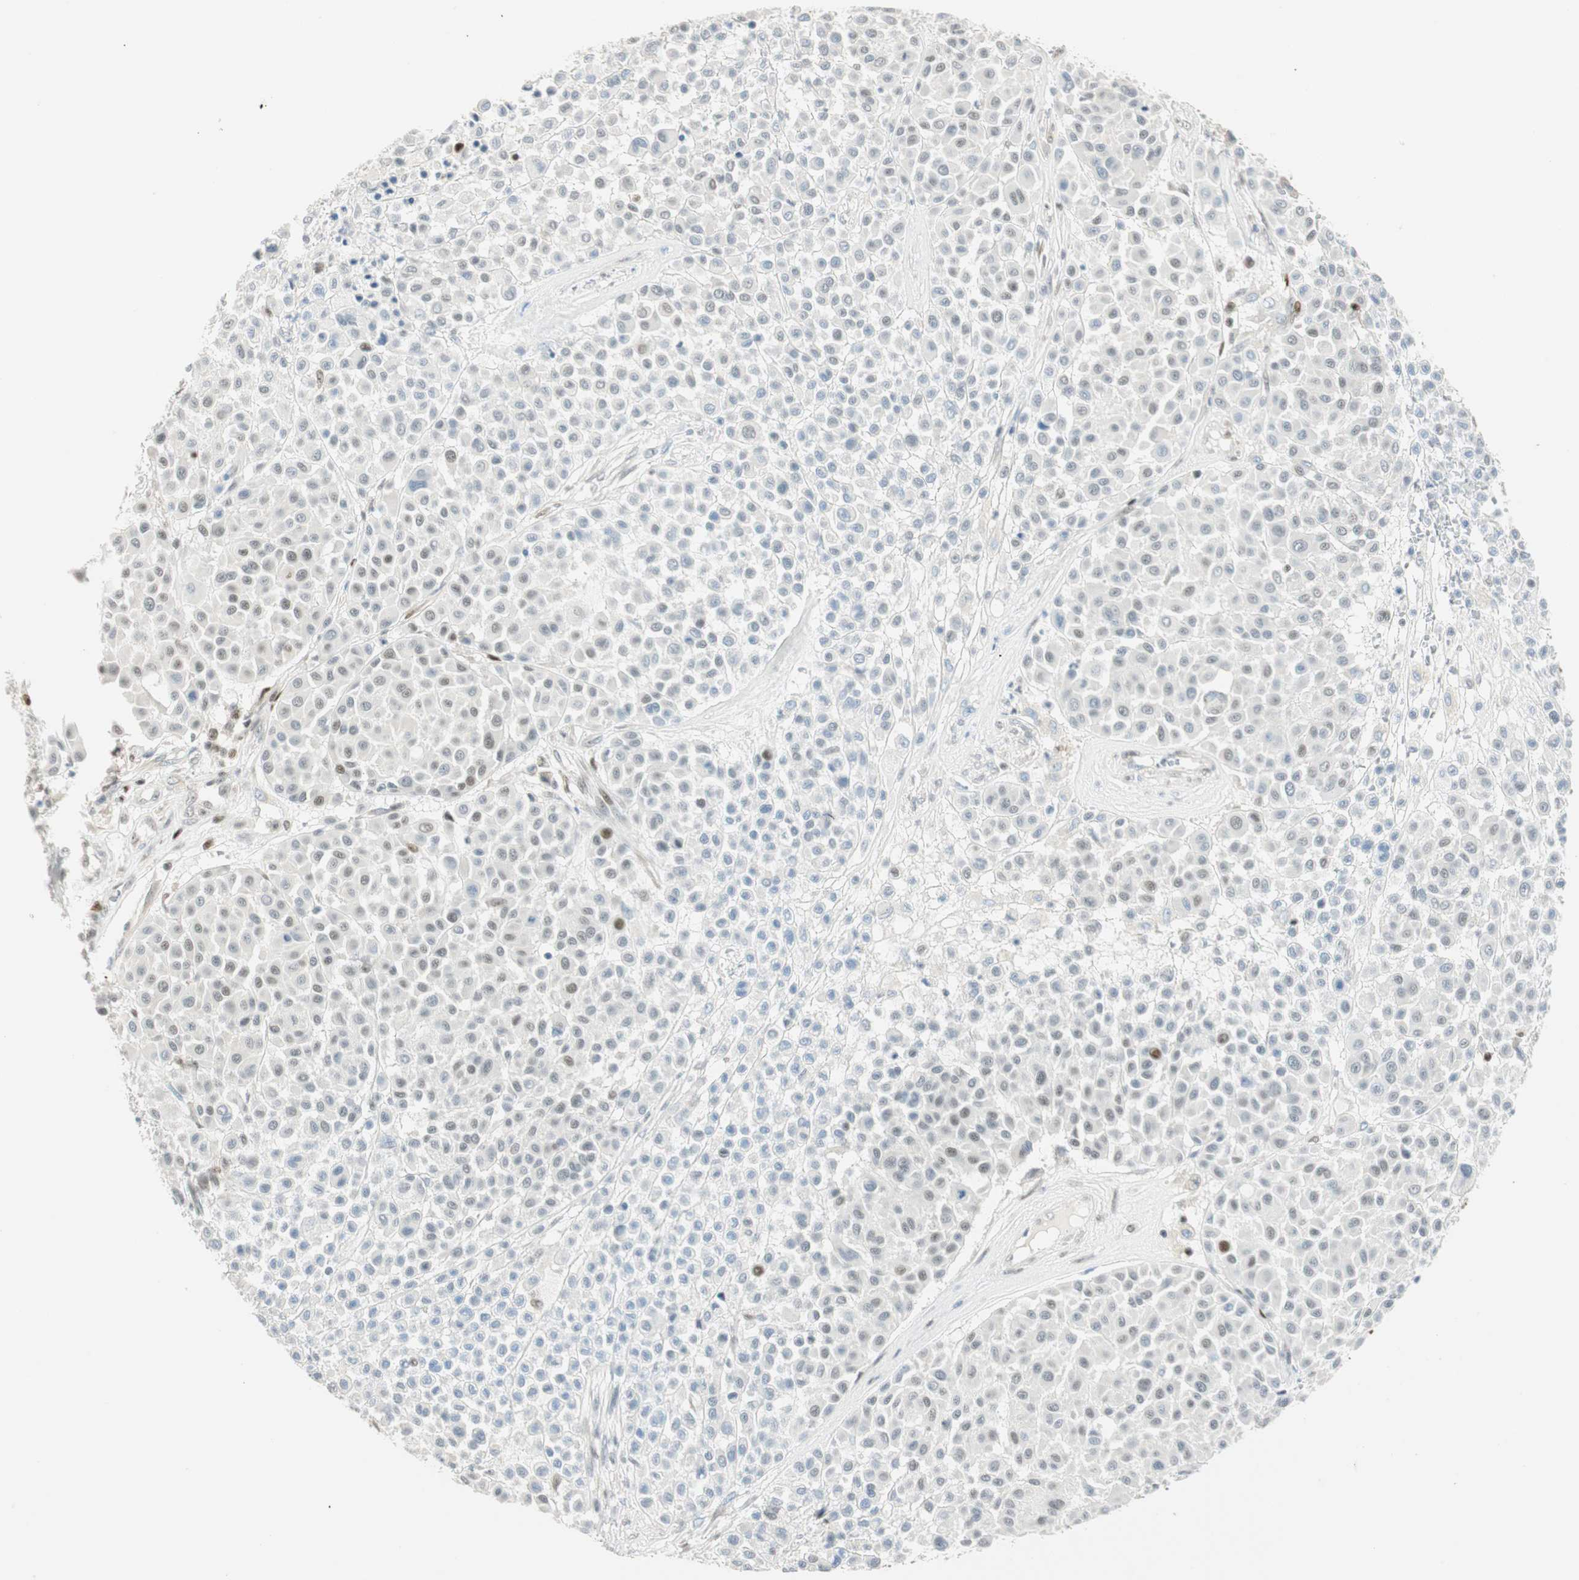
{"staining": {"intensity": "weak", "quantity": "<25%", "location": "nuclear"}, "tissue": "melanoma", "cell_type": "Tumor cells", "image_type": "cancer", "snomed": [{"axis": "morphology", "description": "Malignant melanoma, Metastatic site"}, {"axis": "topography", "description": "Soft tissue"}], "caption": "Immunohistochemistry (IHC) image of human malignant melanoma (metastatic site) stained for a protein (brown), which displays no staining in tumor cells. (DAB immunohistochemistry (IHC) with hematoxylin counter stain).", "gene": "MSX2", "patient": {"sex": "male", "age": 41}}